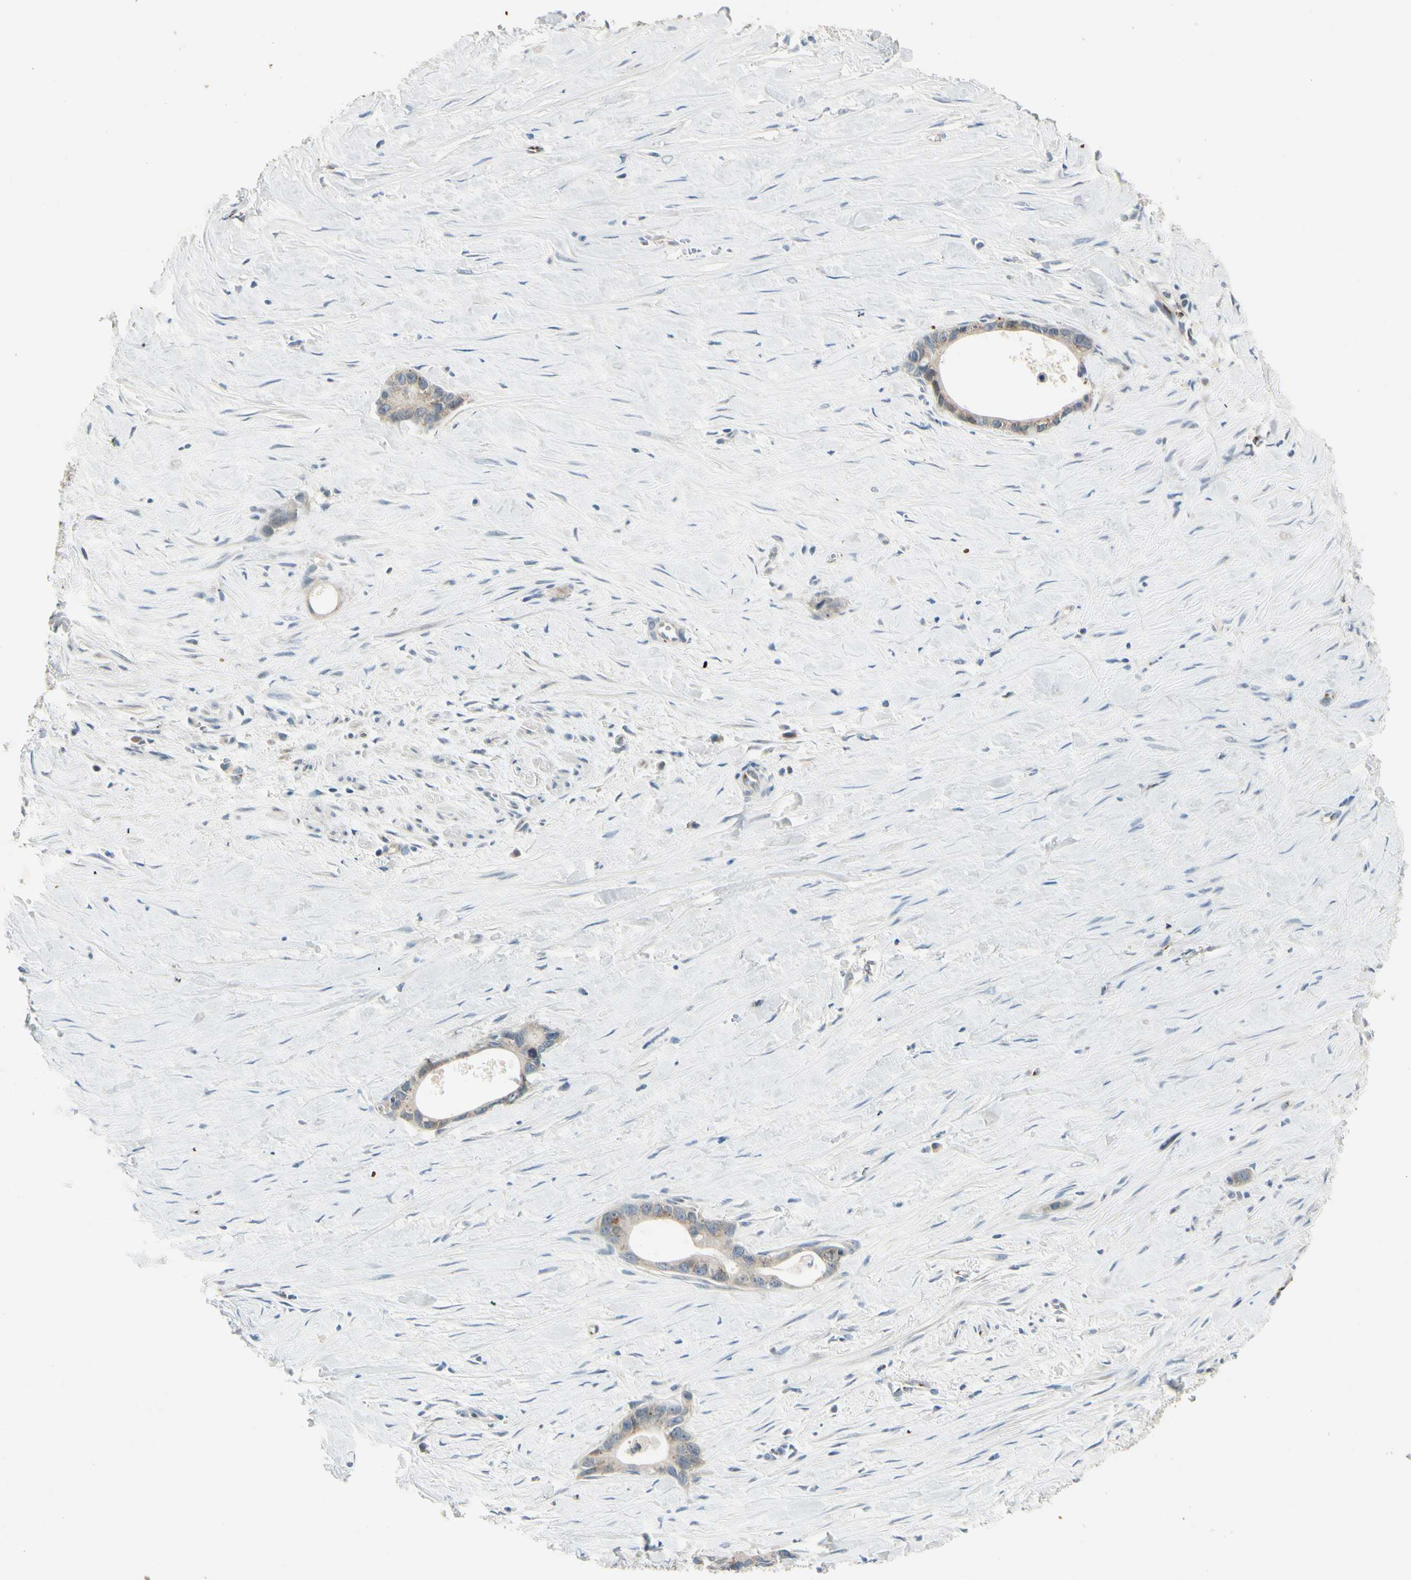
{"staining": {"intensity": "weak", "quantity": "25%-75%", "location": "cytoplasmic/membranous"}, "tissue": "liver cancer", "cell_type": "Tumor cells", "image_type": "cancer", "snomed": [{"axis": "morphology", "description": "Cholangiocarcinoma"}, {"axis": "topography", "description": "Liver"}], "caption": "The immunohistochemical stain shows weak cytoplasmic/membranous expression in tumor cells of liver cancer (cholangiocarcinoma) tissue. Using DAB (3,3'-diaminobenzidine) (brown) and hematoxylin (blue) stains, captured at high magnification using brightfield microscopy.", "gene": "MANSC1", "patient": {"sex": "female", "age": 55}}